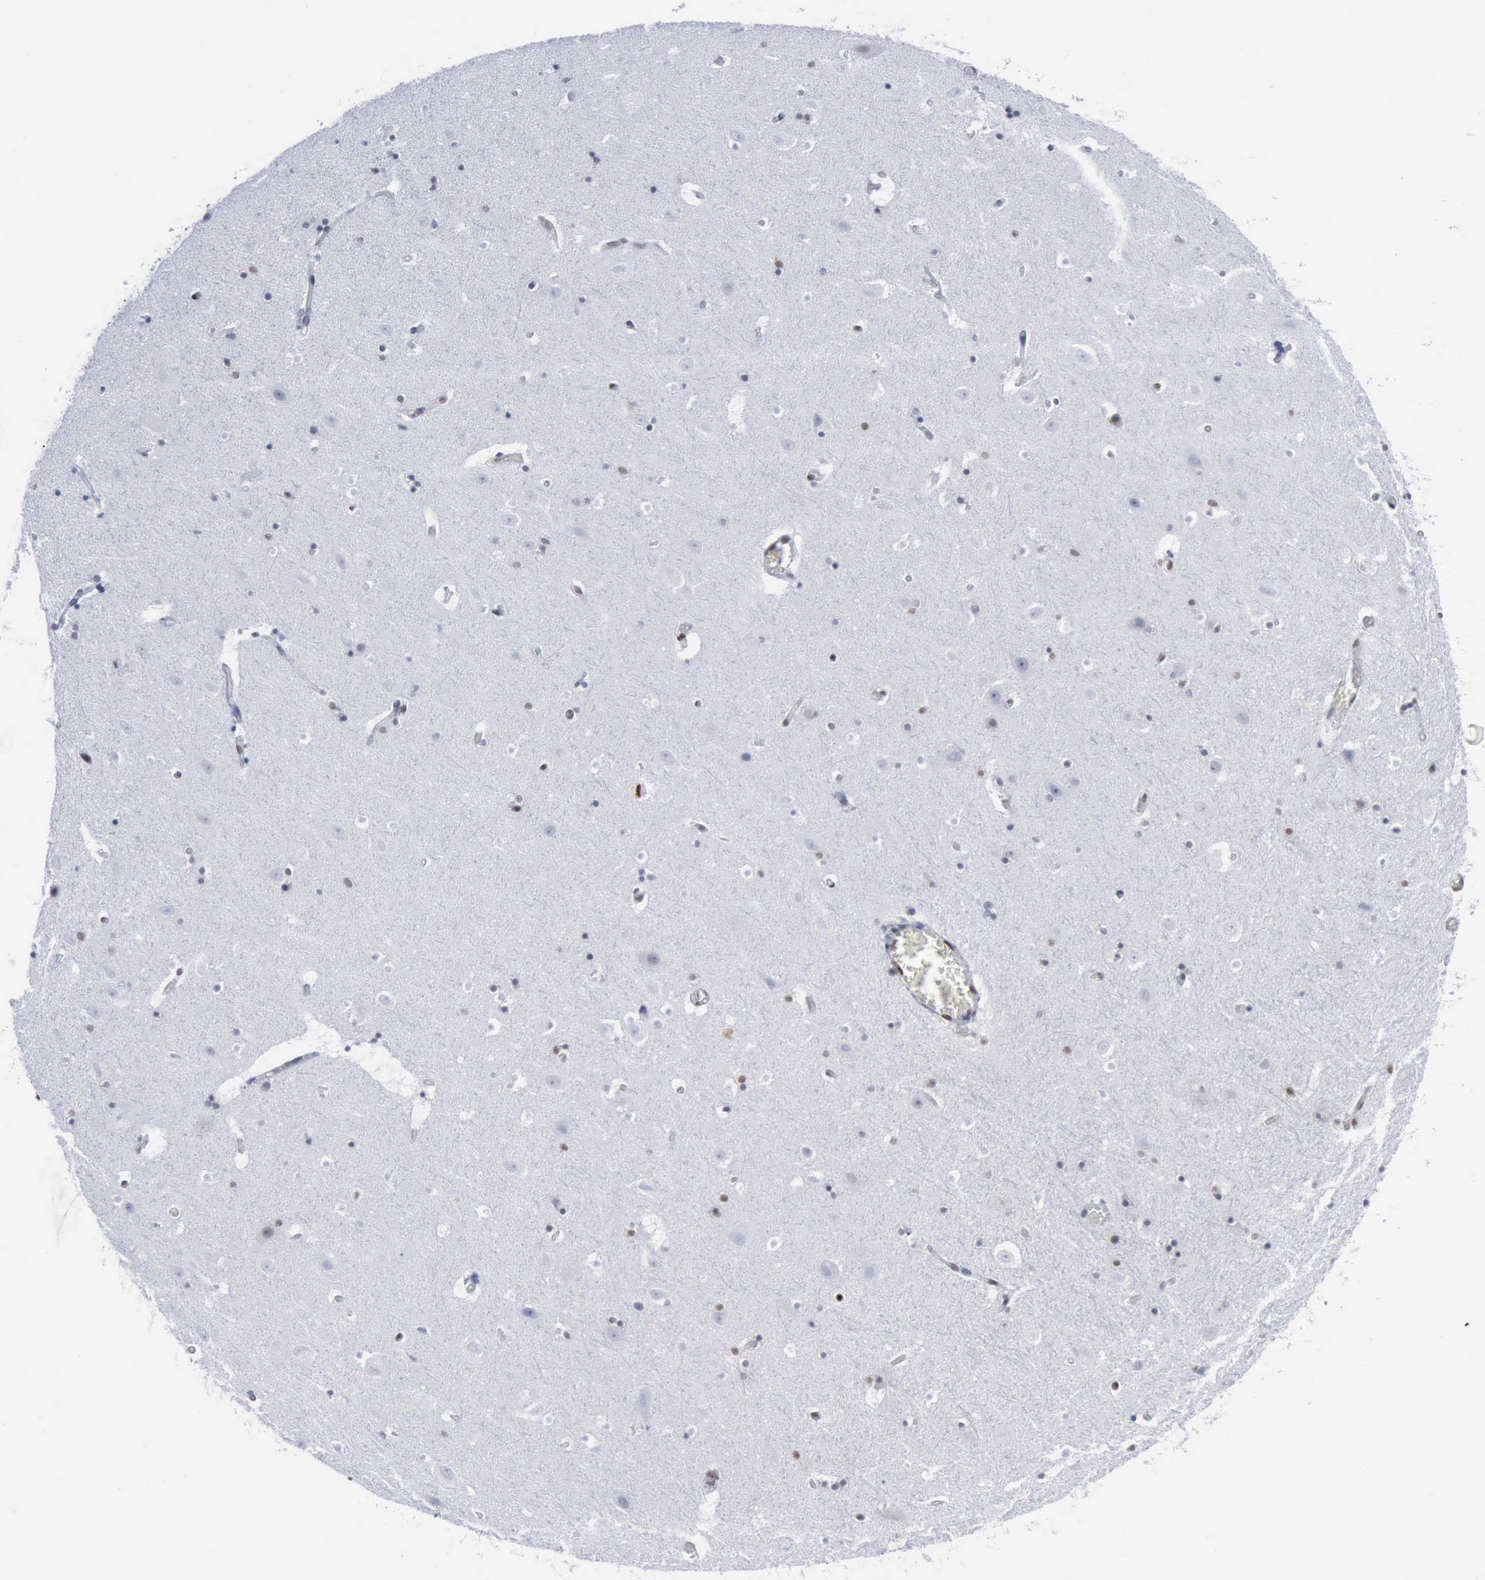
{"staining": {"intensity": "weak", "quantity": "25%-75%", "location": "nuclear"}, "tissue": "hippocampus", "cell_type": "Glial cells", "image_type": "normal", "snomed": [{"axis": "morphology", "description": "Normal tissue, NOS"}, {"axis": "topography", "description": "Hippocampus"}], "caption": "Brown immunohistochemical staining in benign human hippocampus reveals weak nuclear positivity in about 25%-75% of glial cells. (brown staining indicates protein expression, while blue staining denotes nuclei).", "gene": "PCNA", "patient": {"sex": "male", "age": 45}}